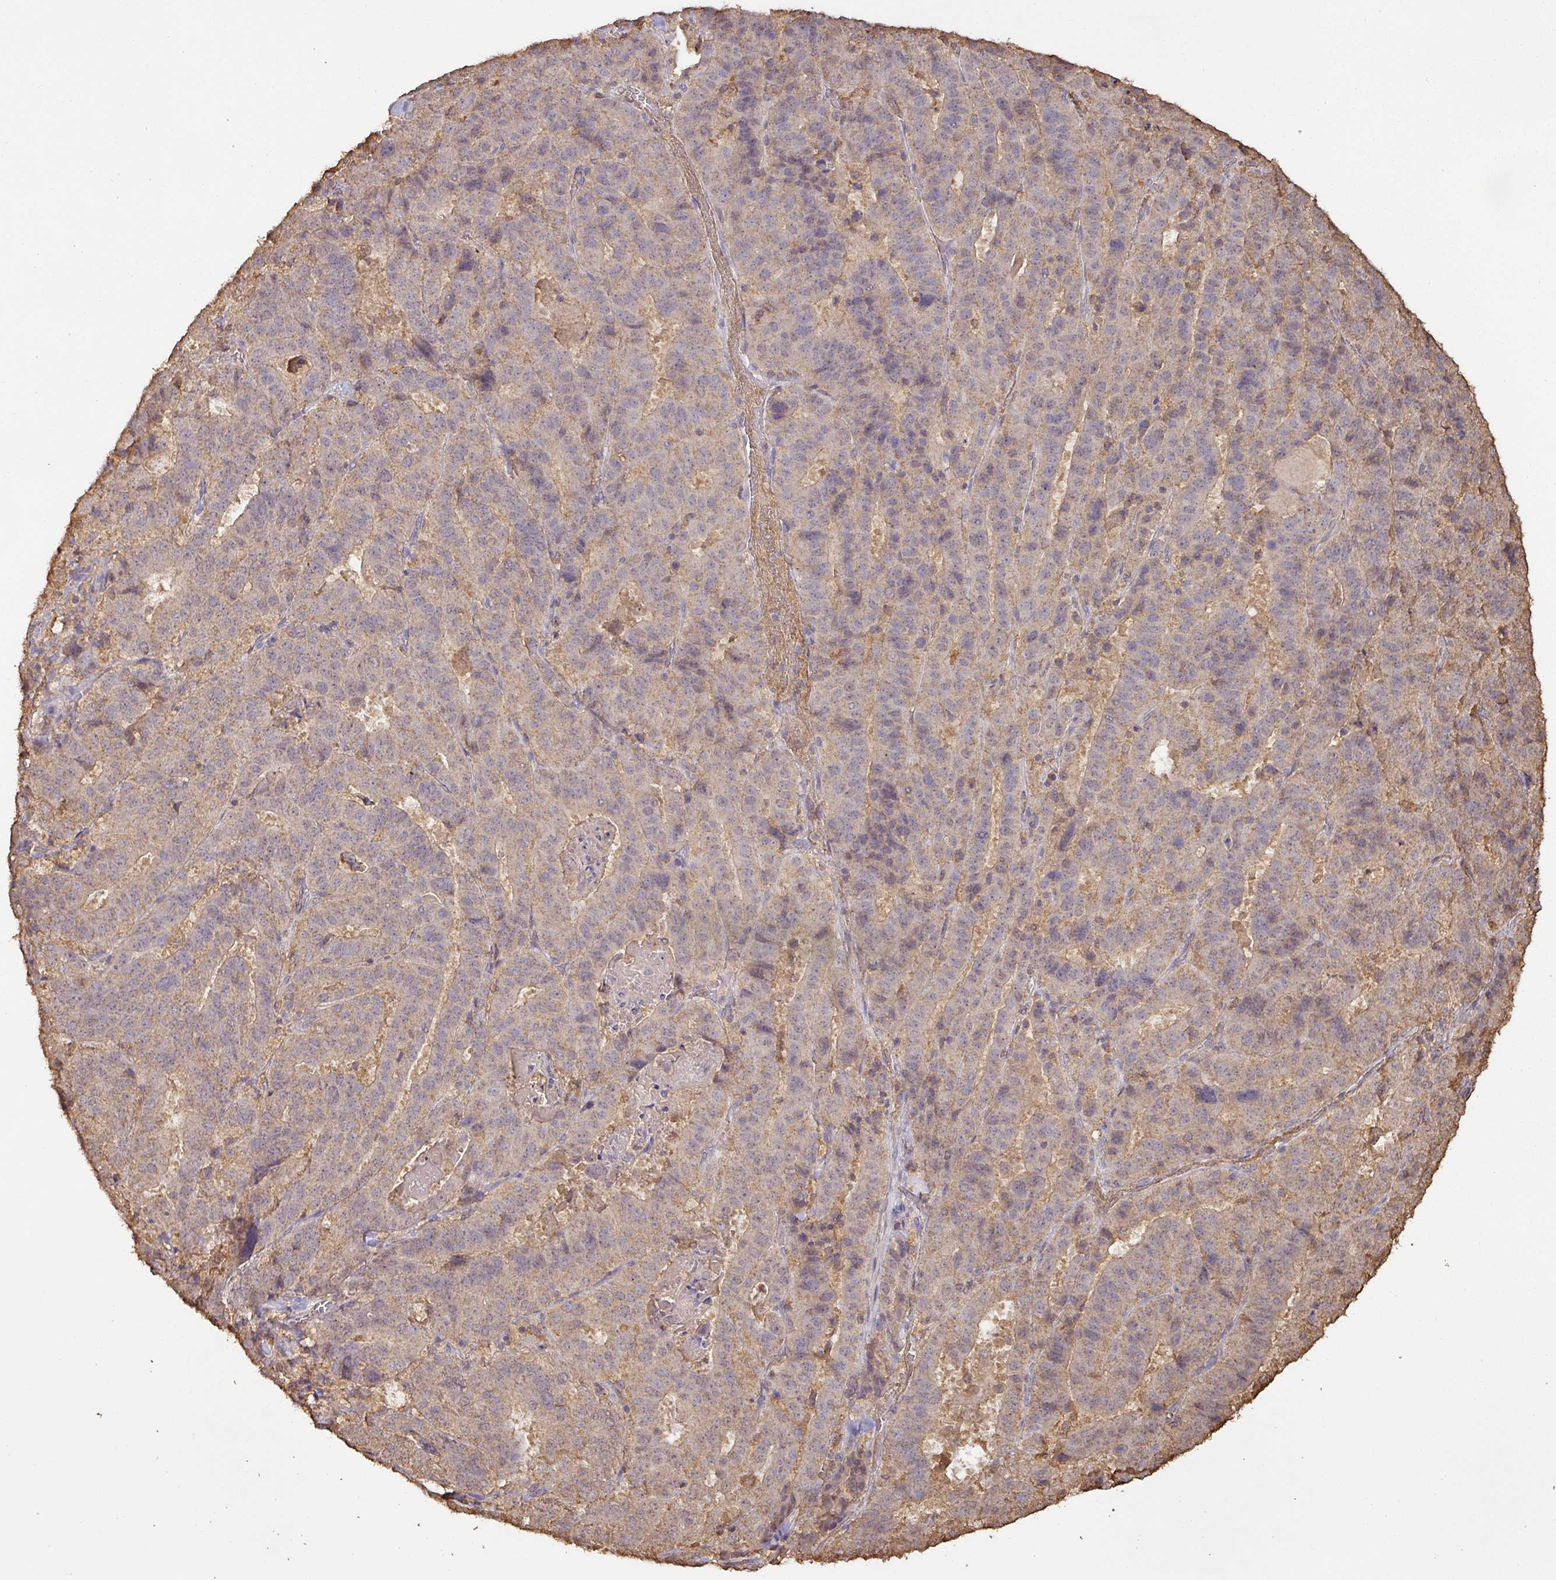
{"staining": {"intensity": "weak", "quantity": "<25%", "location": "cytoplasmic/membranous"}, "tissue": "stomach cancer", "cell_type": "Tumor cells", "image_type": "cancer", "snomed": [{"axis": "morphology", "description": "Adenocarcinoma, NOS"}, {"axis": "topography", "description": "Stomach"}], "caption": "High magnification brightfield microscopy of stomach adenocarcinoma stained with DAB (3,3'-diaminobenzidine) (brown) and counterstained with hematoxylin (blue): tumor cells show no significant positivity.", "gene": "ATAT1", "patient": {"sex": "male", "age": 48}}